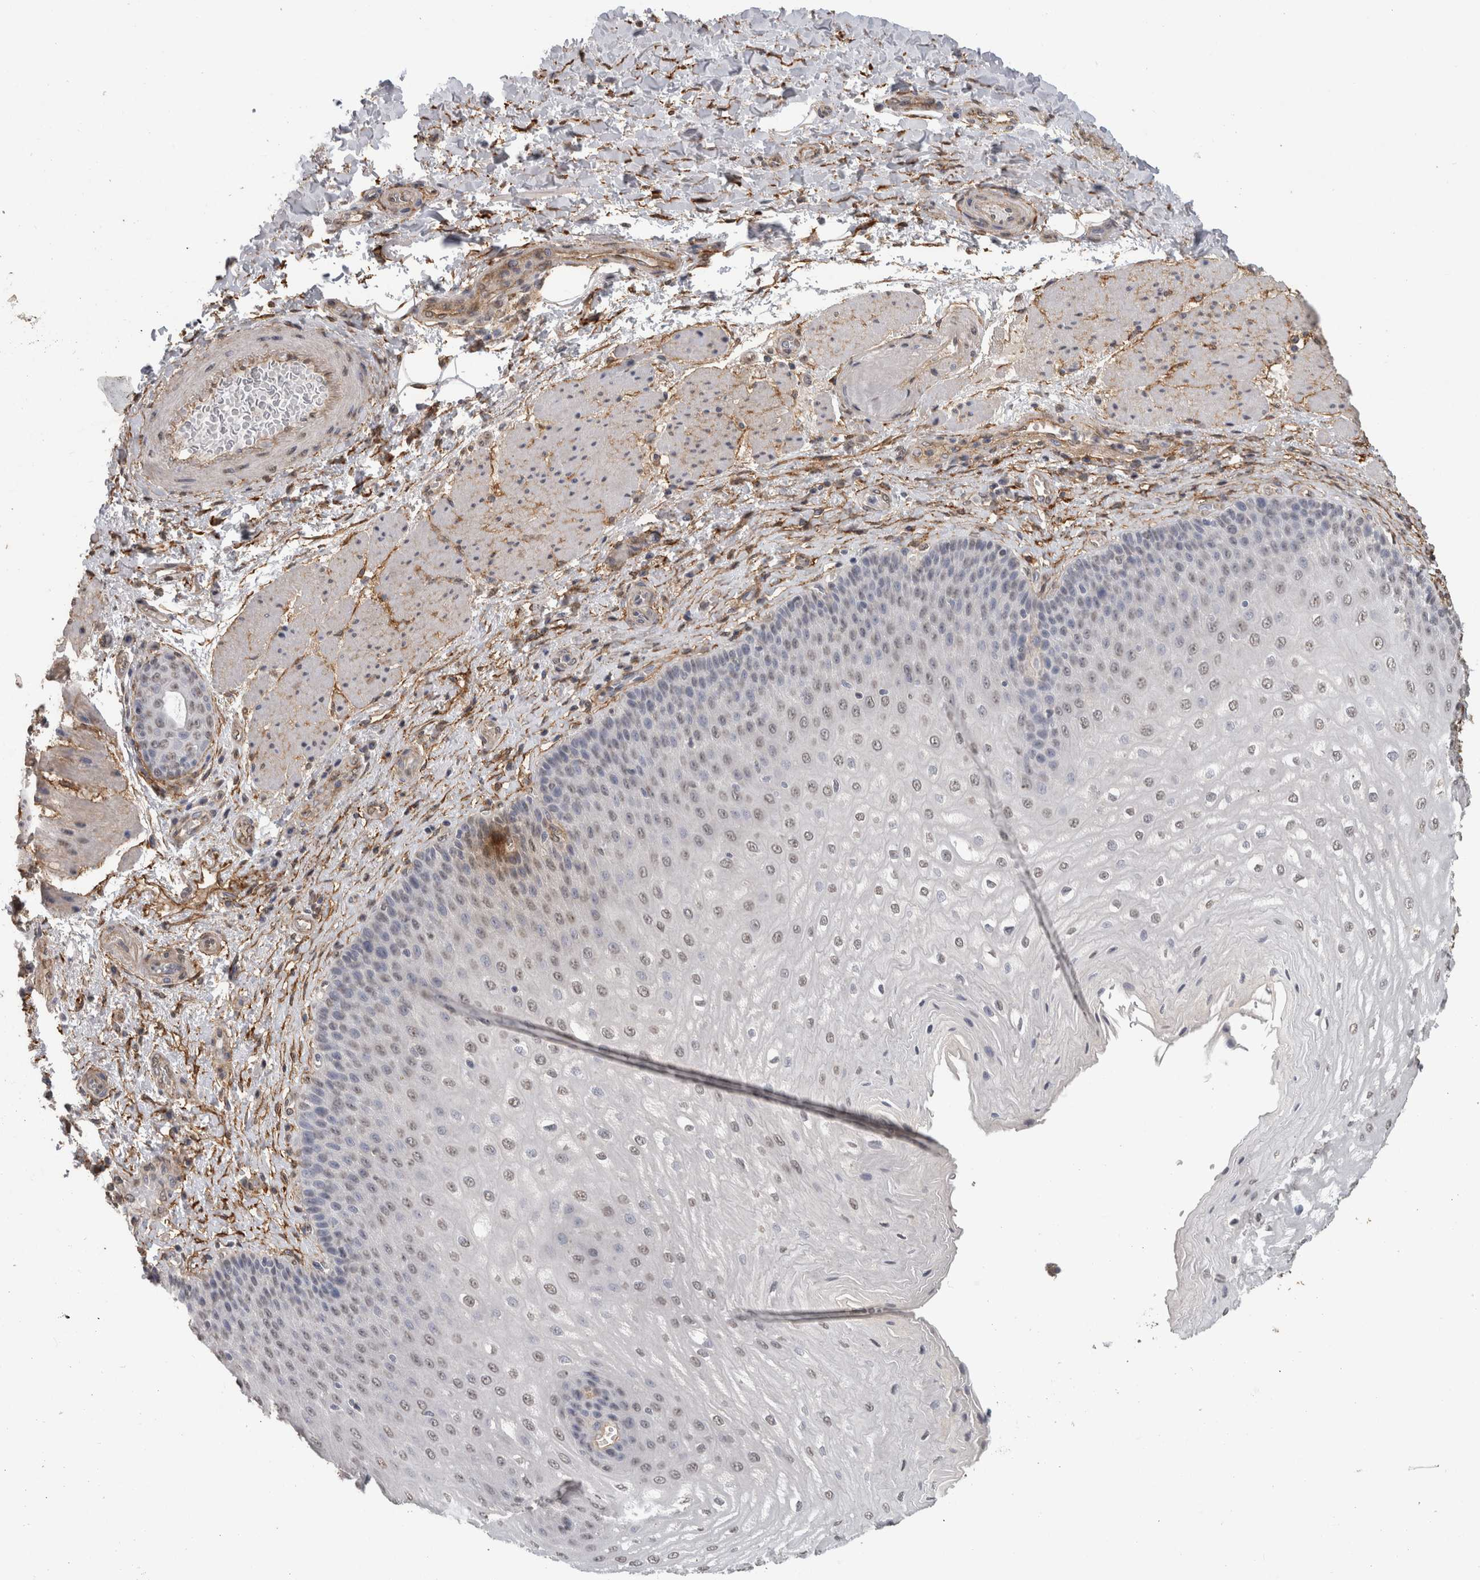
{"staining": {"intensity": "weak", "quantity": "25%-75%", "location": "nuclear"}, "tissue": "esophagus", "cell_type": "Squamous epithelial cells", "image_type": "normal", "snomed": [{"axis": "morphology", "description": "Normal tissue, NOS"}, {"axis": "topography", "description": "Esophagus"}], "caption": "Esophagus stained with DAB (3,3'-diaminobenzidine) IHC exhibits low levels of weak nuclear positivity in about 25%-75% of squamous epithelial cells.", "gene": "RECK", "patient": {"sex": "male", "age": 54}}